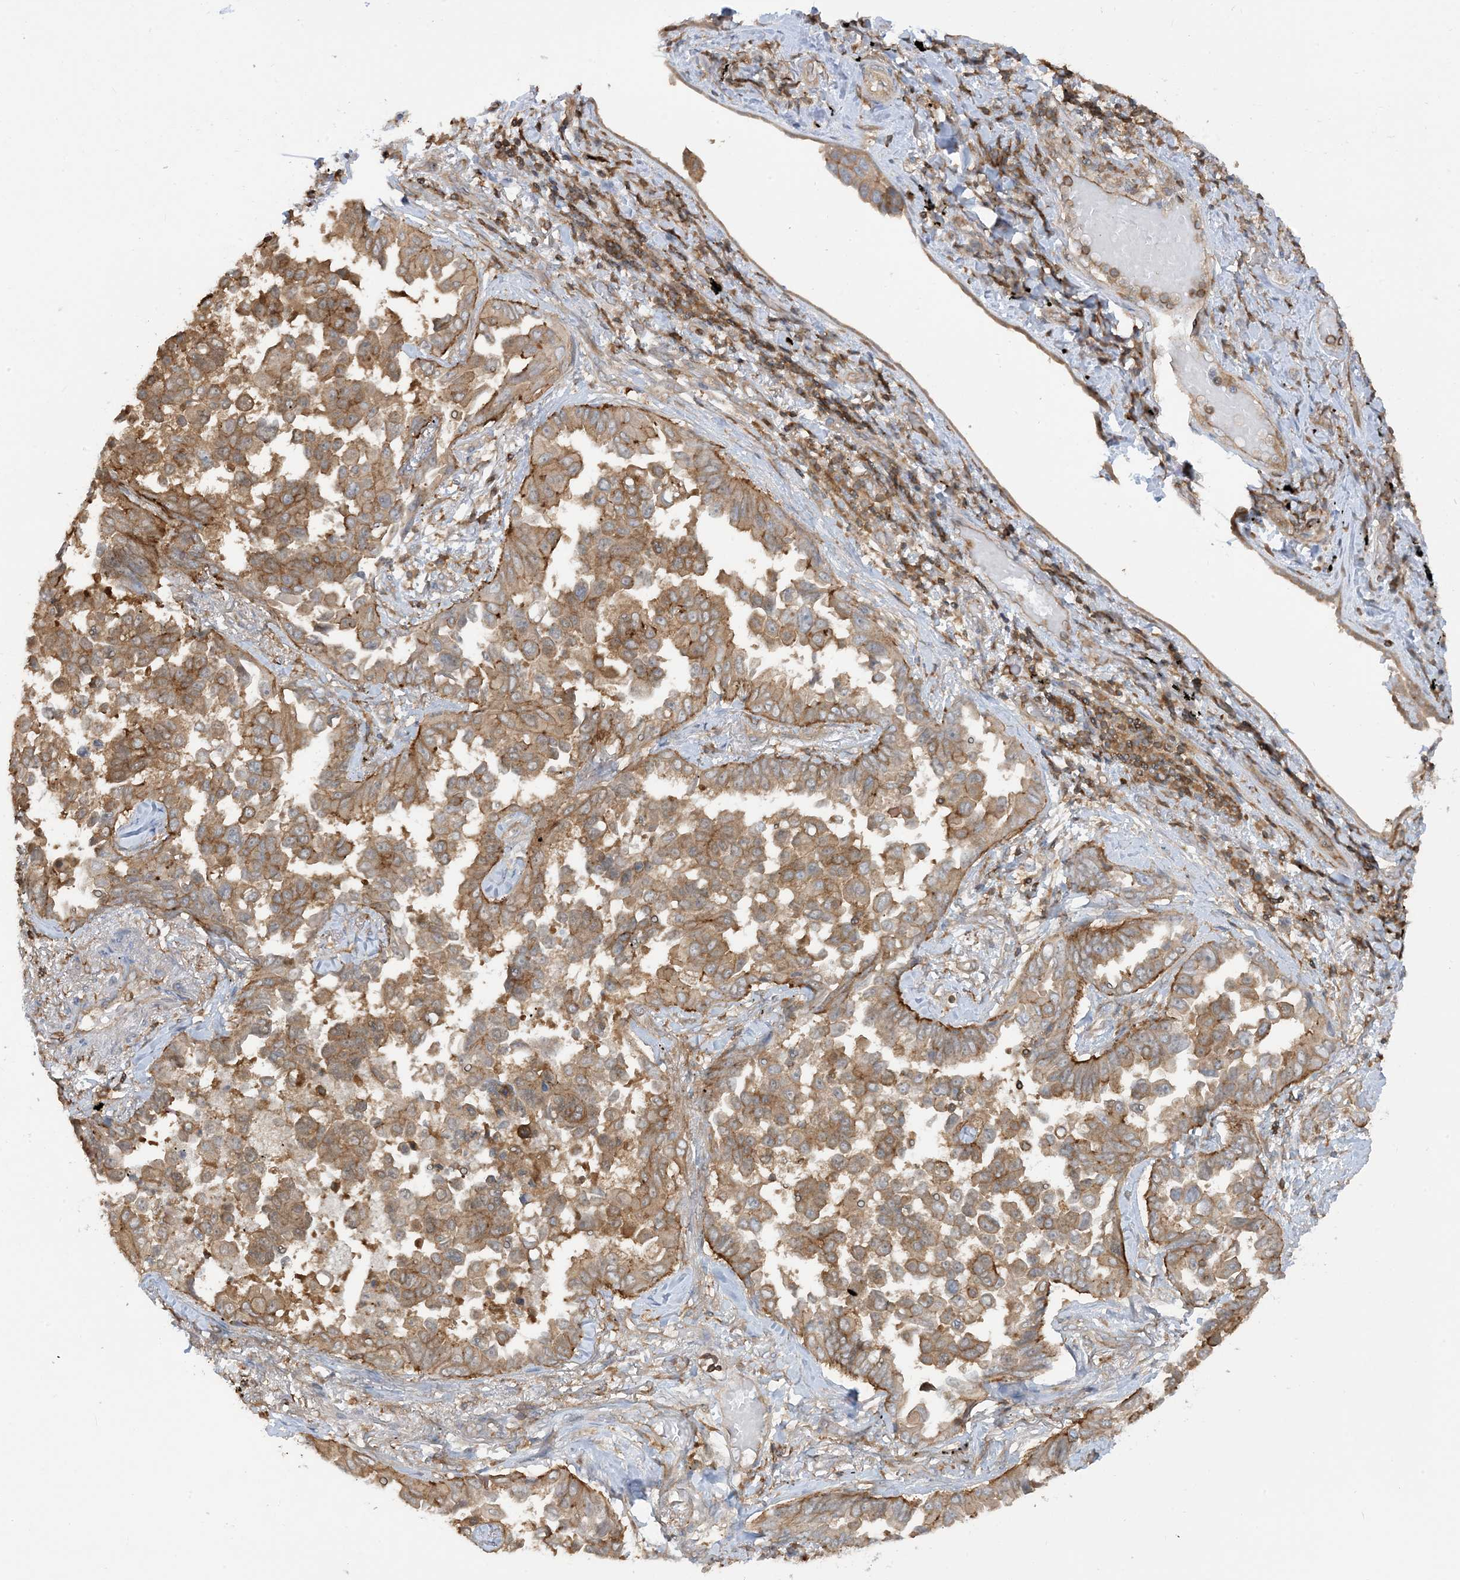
{"staining": {"intensity": "moderate", "quantity": ">75%", "location": "cytoplasmic/membranous"}, "tissue": "lung cancer", "cell_type": "Tumor cells", "image_type": "cancer", "snomed": [{"axis": "morphology", "description": "Adenocarcinoma, NOS"}, {"axis": "topography", "description": "Lung"}], "caption": "Human adenocarcinoma (lung) stained for a protein (brown) demonstrates moderate cytoplasmic/membranous positive staining in approximately >75% of tumor cells.", "gene": "CAPZB", "patient": {"sex": "female", "age": 67}}